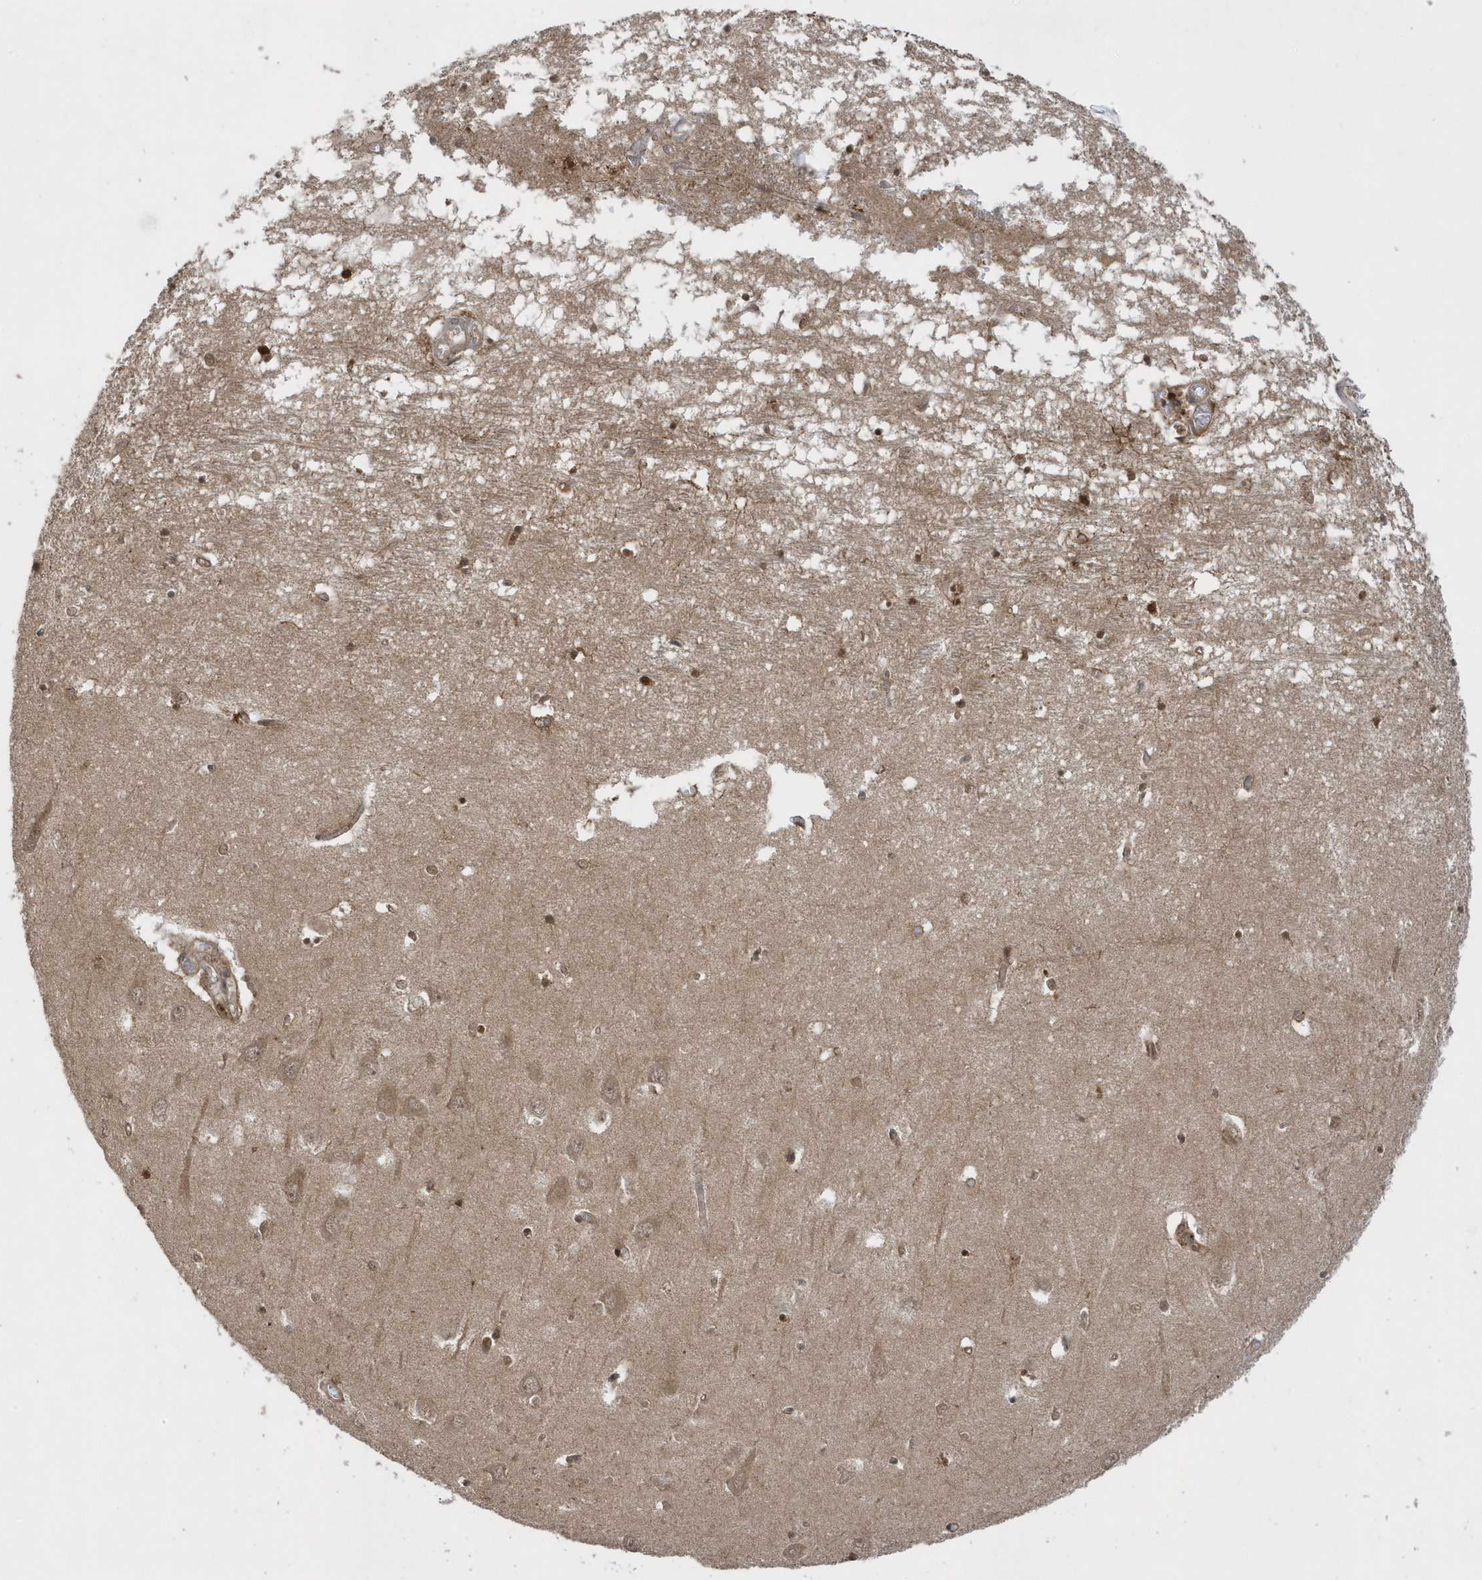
{"staining": {"intensity": "moderate", "quantity": ">75%", "location": "cytoplasmic/membranous"}, "tissue": "hippocampus", "cell_type": "Glial cells", "image_type": "normal", "snomed": [{"axis": "morphology", "description": "Normal tissue, NOS"}, {"axis": "topography", "description": "Hippocampus"}], "caption": "A medium amount of moderate cytoplasmic/membranous expression is seen in about >75% of glial cells in unremarkable hippocampus.", "gene": "STAMBP", "patient": {"sex": "male", "age": 70}}